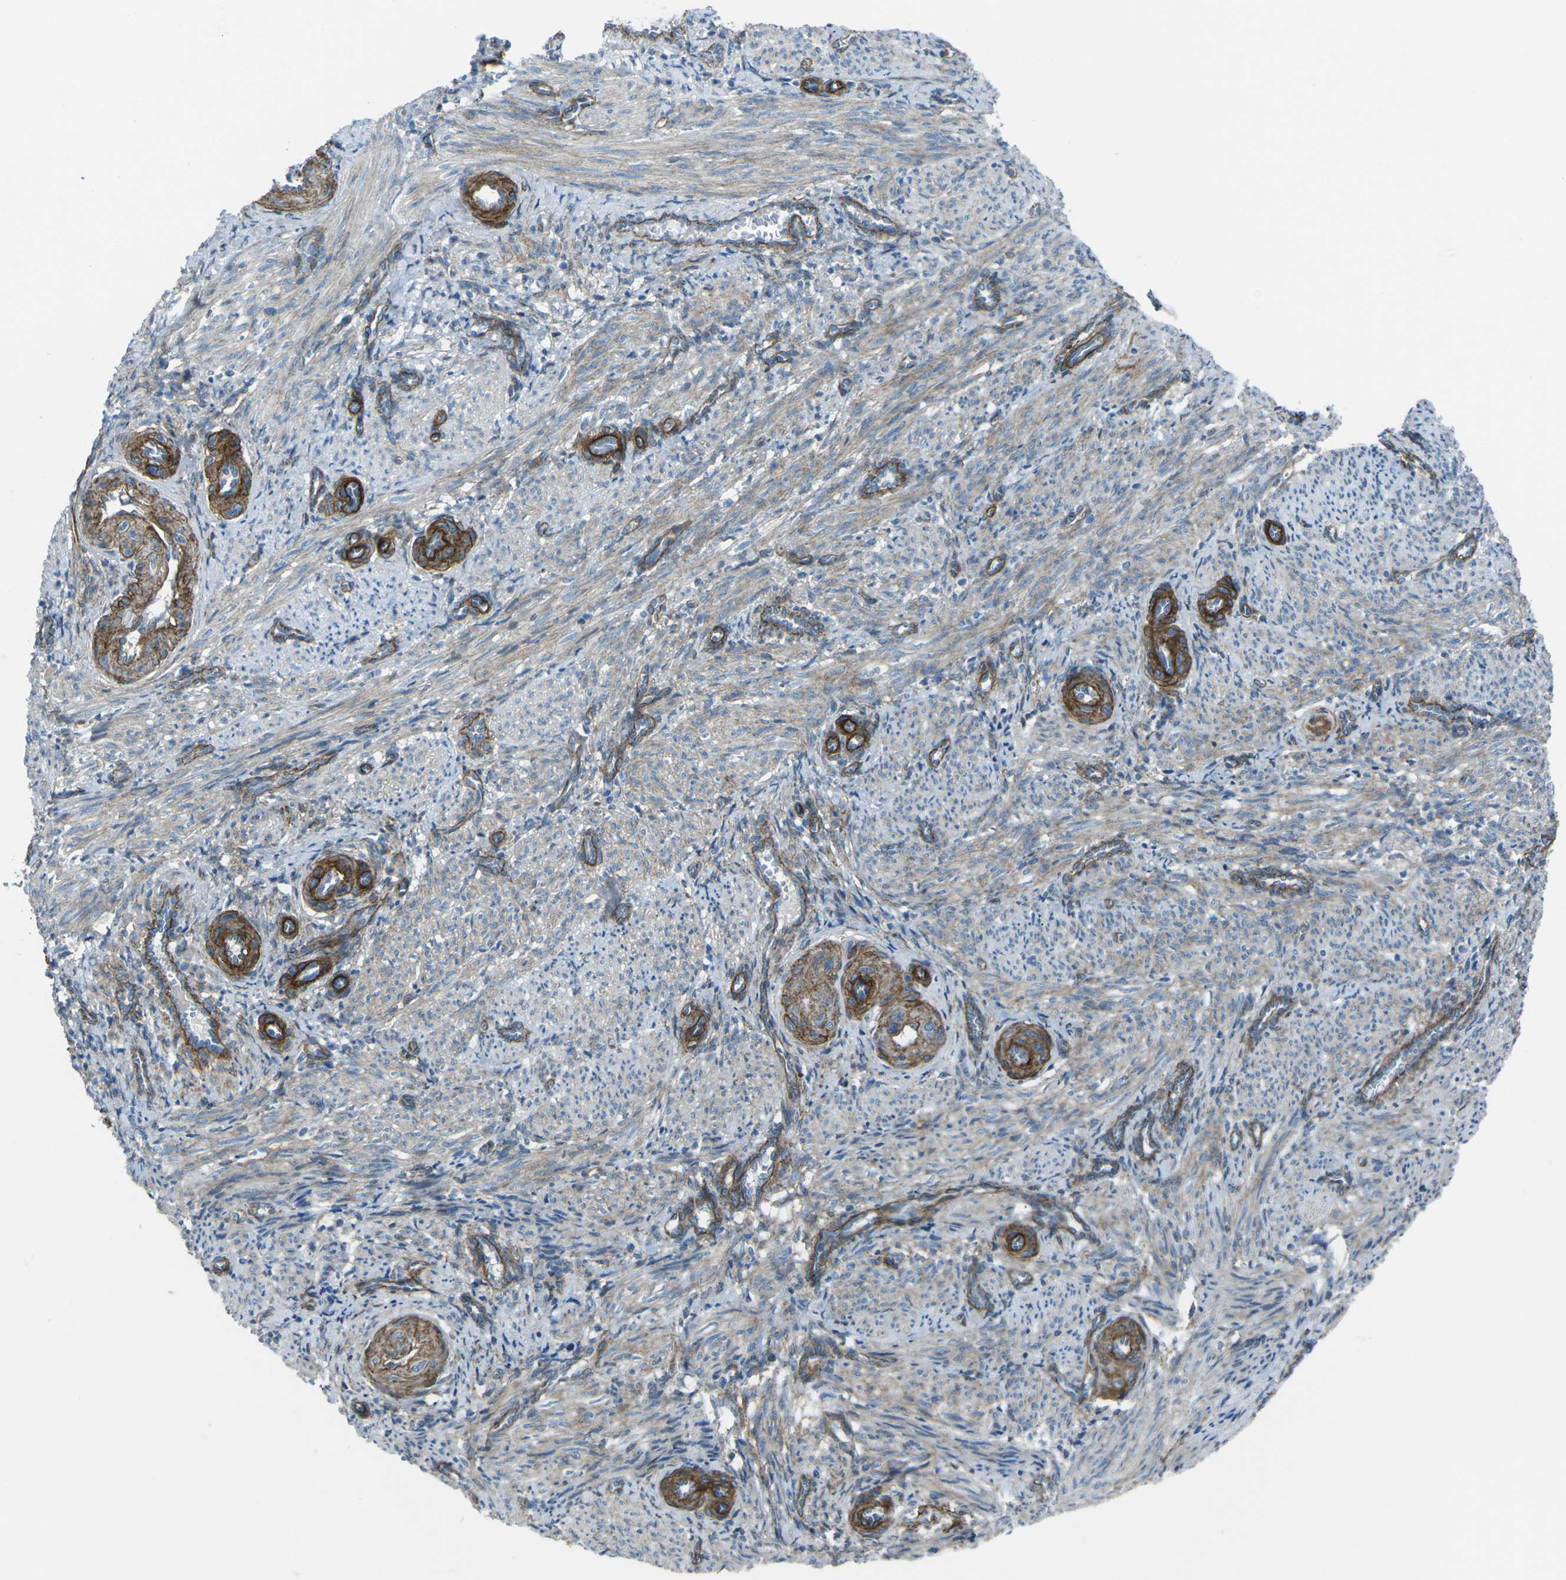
{"staining": {"intensity": "negative", "quantity": "none", "location": "none"}, "tissue": "smooth muscle", "cell_type": "Smooth muscle cells", "image_type": "normal", "snomed": [{"axis": "morphology", "description": "Normal tissue, NOS"}, {"axis": "topography", "description": "Endometrium"}], "caption": "Immunohistochemical staining of benign smooth muscle reveals no significant staining in smooth muscle cells.", "gene": "UTRN", "patient": {"sex": "female", "age": 33}}